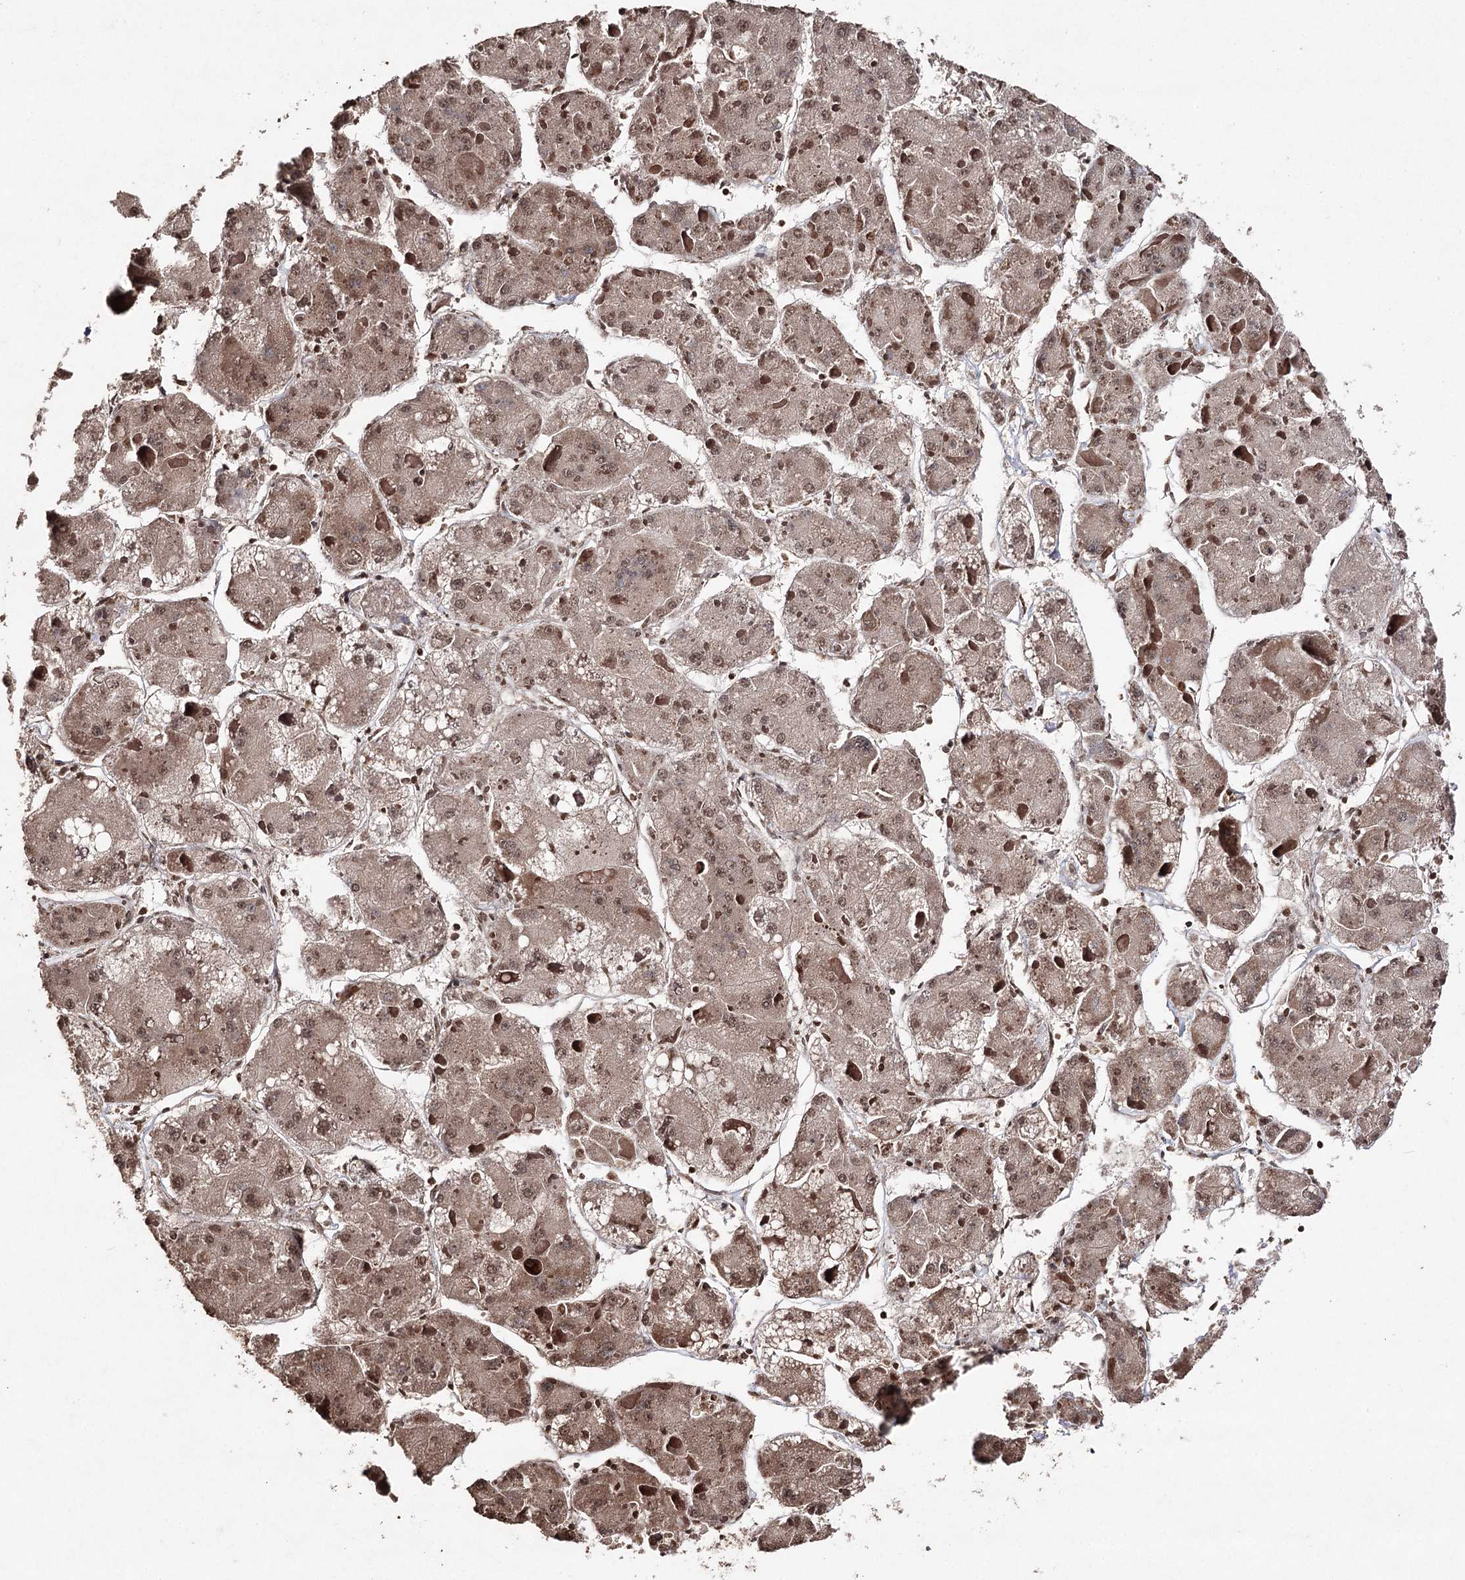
{"staining": {"intensity": "moderate", "quantity": ">75%", "location": "cytoplasmic/membranous,nuclear"}, "tissue": "liver cancer", "cell_type": "Tumor cells", "image_type": "cancer", "snomed": [{"axis": "morphology", "description": "Carcinoma, Hepatocellular, NOS"}, {"axis": "topography", "description": "Liver"}], "caption": "Immunohistochemistry micrograph of human liver cancer (hepatocellular carcinoma) stained for a protein (brown), which displays medium levels of moderate cytoplasmic/membranous and nuclear positivity in approximately >75% of tumor cells.", "gene": "ATG14", "patient": {"sex": "female", "age": 73}}